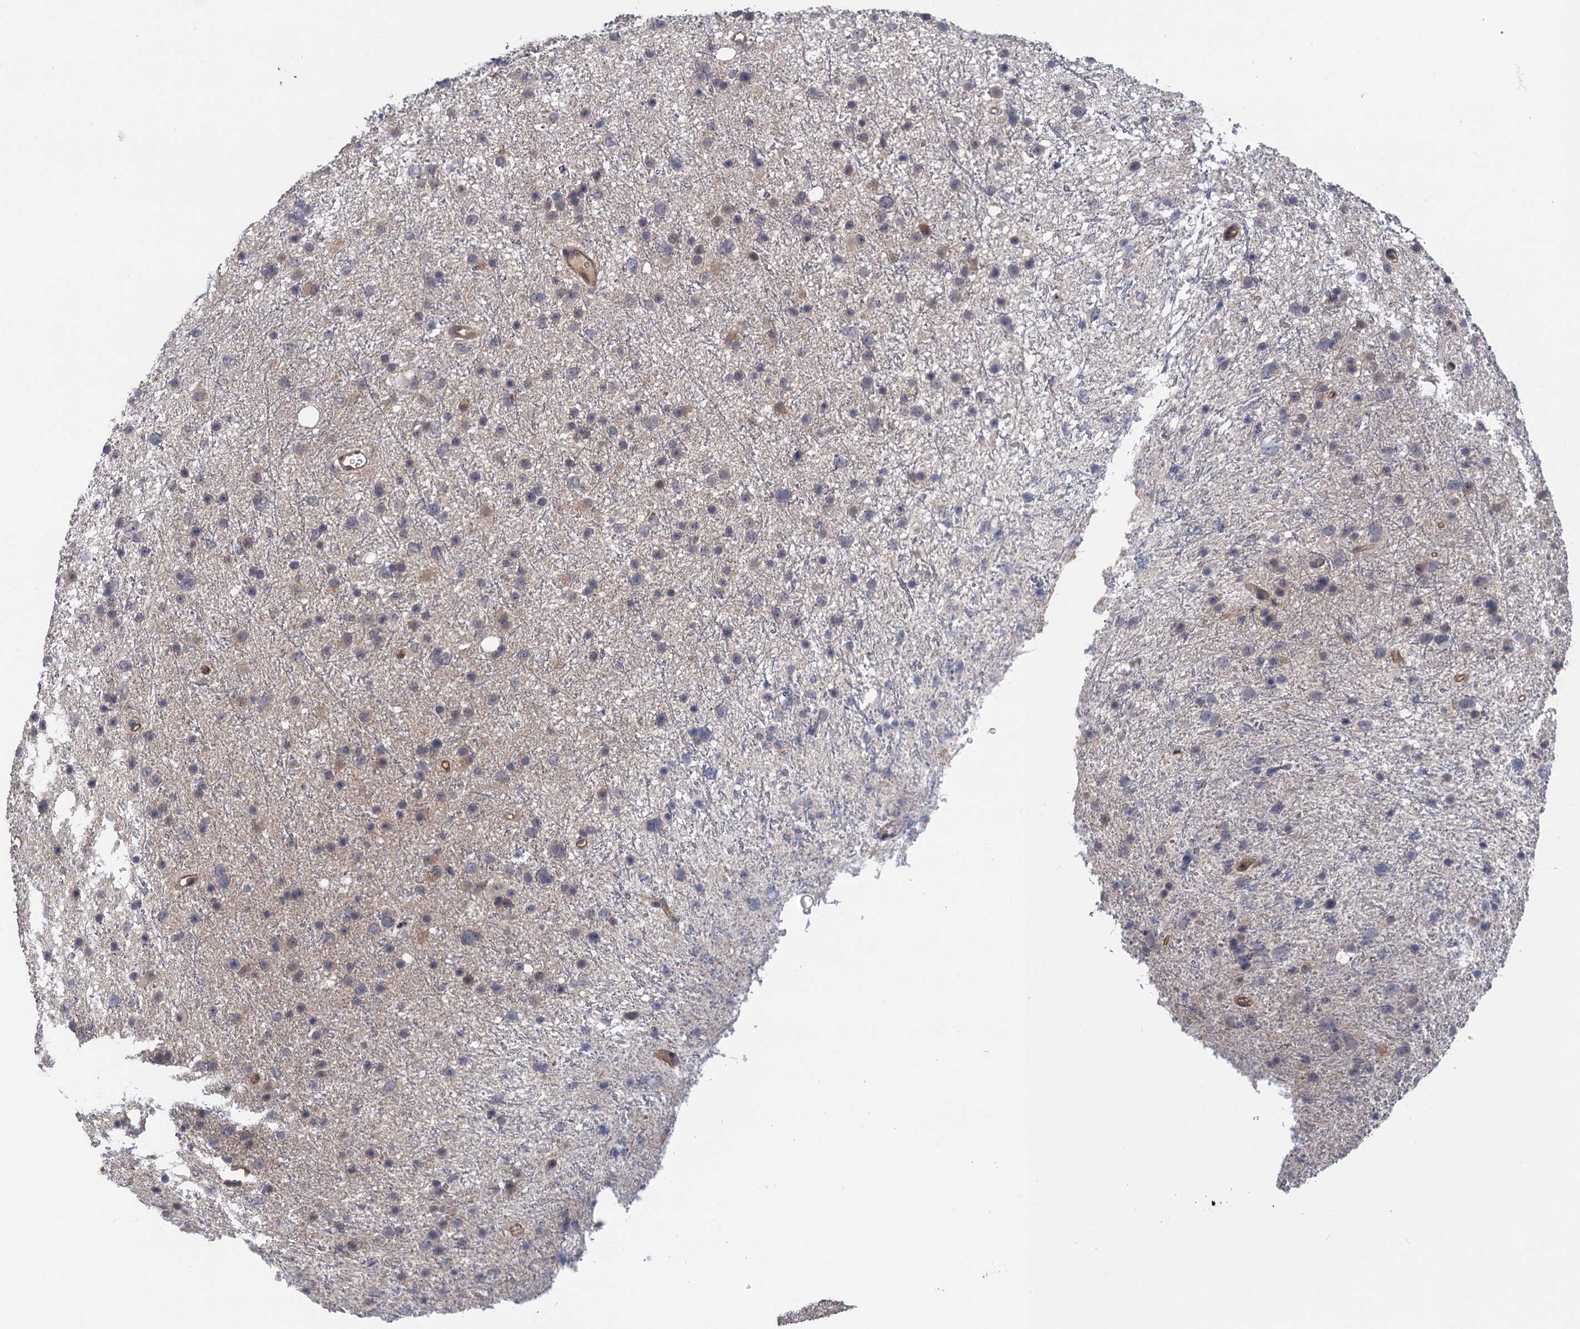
{"staining": {"intensity": "moderate", "quantity": "<25%", "location": "cytoplasmic/membranous"}, "tissue": "glioma", "cell_type": "Tumor cells", "image_type": "cancer", "snomed": [{"axis": "morphology", "description": "Glioma, malignant, Low grade"}, {"axis": "topography", "description": "Cerebral cortex"}], "caption": "High-magnification brightfield microscopy of glioma stained with DAB (3,3'-diaminobenzidine) (brown) and counterstained with hematoxylin (blue). tumor cells exhibit moderate cytoplasmic/membranous positivity is seen in approximately<25% of cells. Using DAB (brown) and hematoxylin (blue) stains, captured at high magnification using brightfield microscopy.", "gene": "NEK8", "patient": {"sex": "female", "age": 39}}